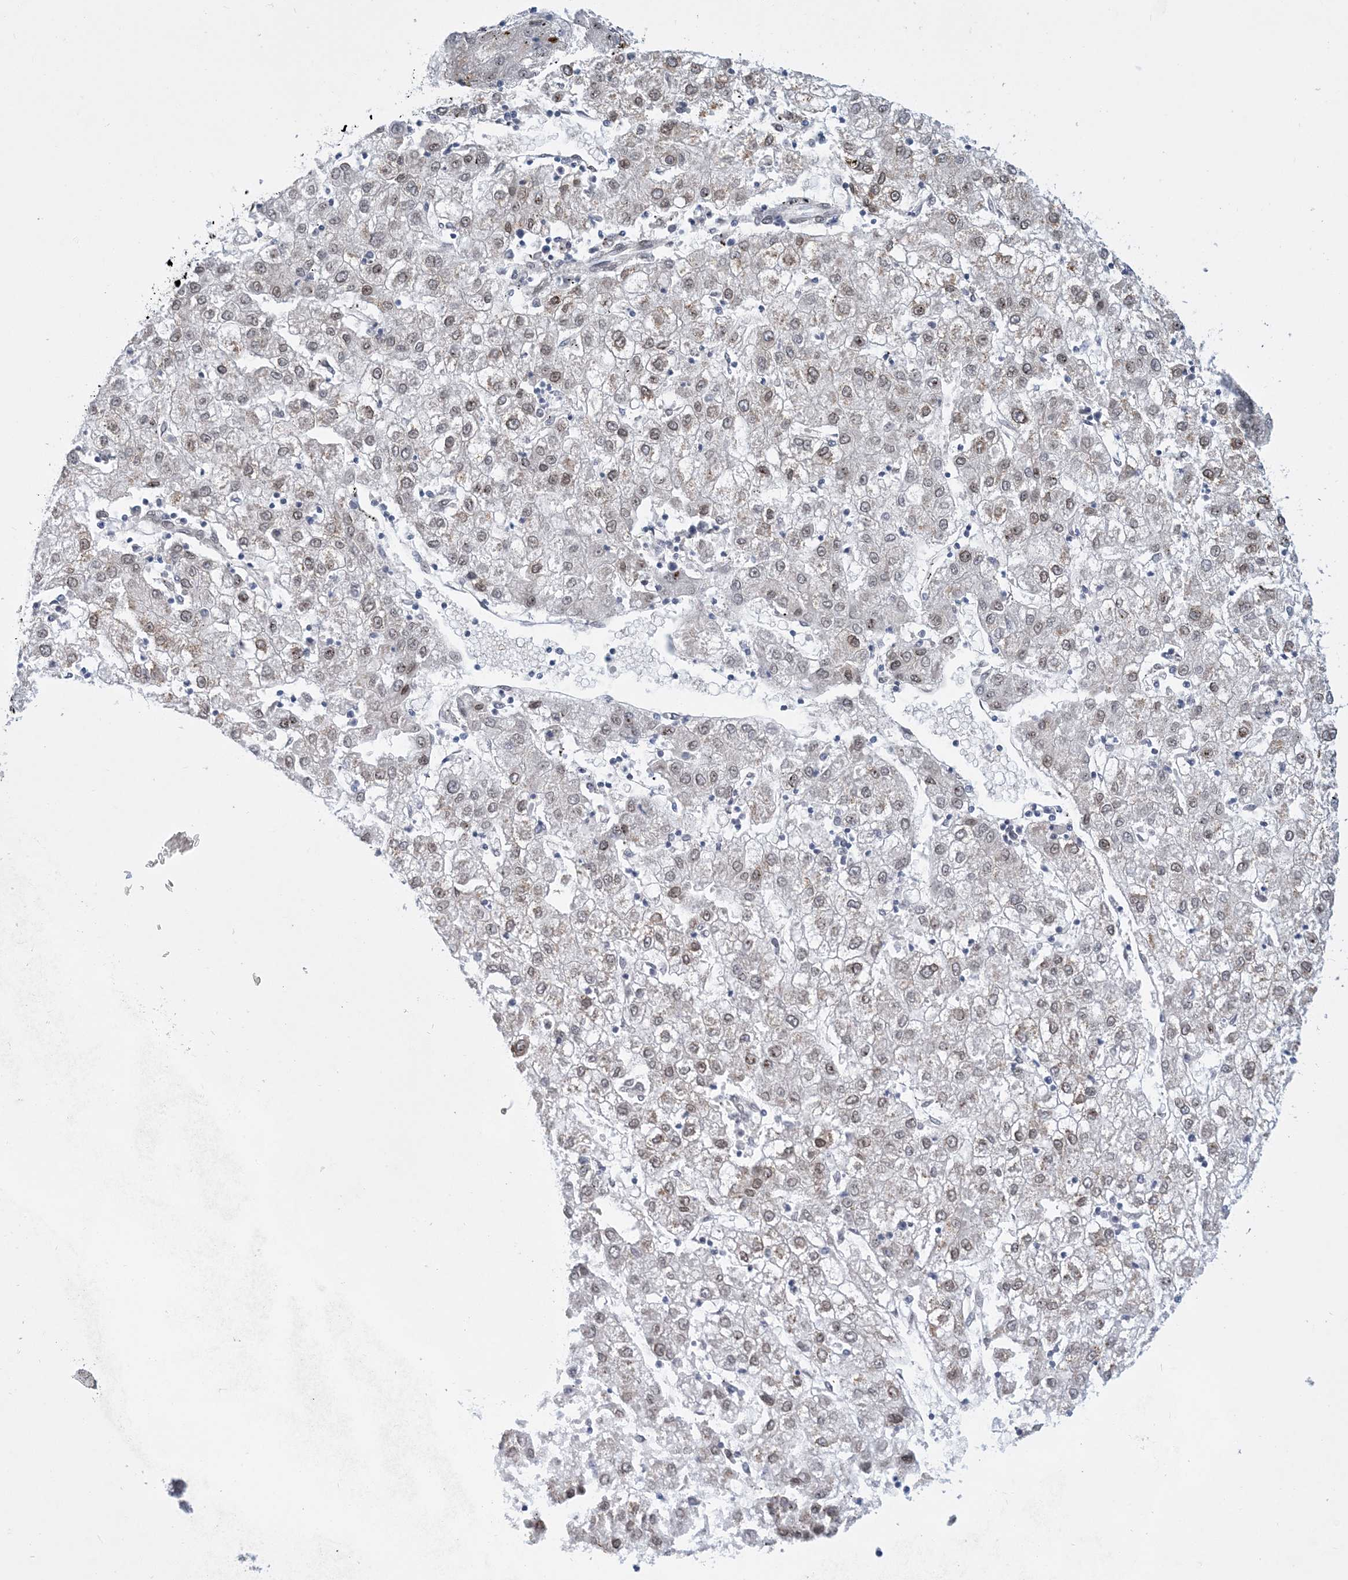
{"staining": {"intensity": "weak", "quantity": "25%-75%", "location": "nuclear"}, "tissue": "liver cancer", "cell_type": "Tumor cells", "image_type": "cancer", "snomed": [{"axis": "morphology", "description": "Carcinoma, Hepatocellular, NOS"}, {"axis": "topography", "description": "Liver"}], "caption": "Protein expression analysis of liver cancer reveals weak nuclear staining in about 25%-75% of tumor cells.", "gene": "PCYT1A", "patient": {"sex": "male", "age": 72}}